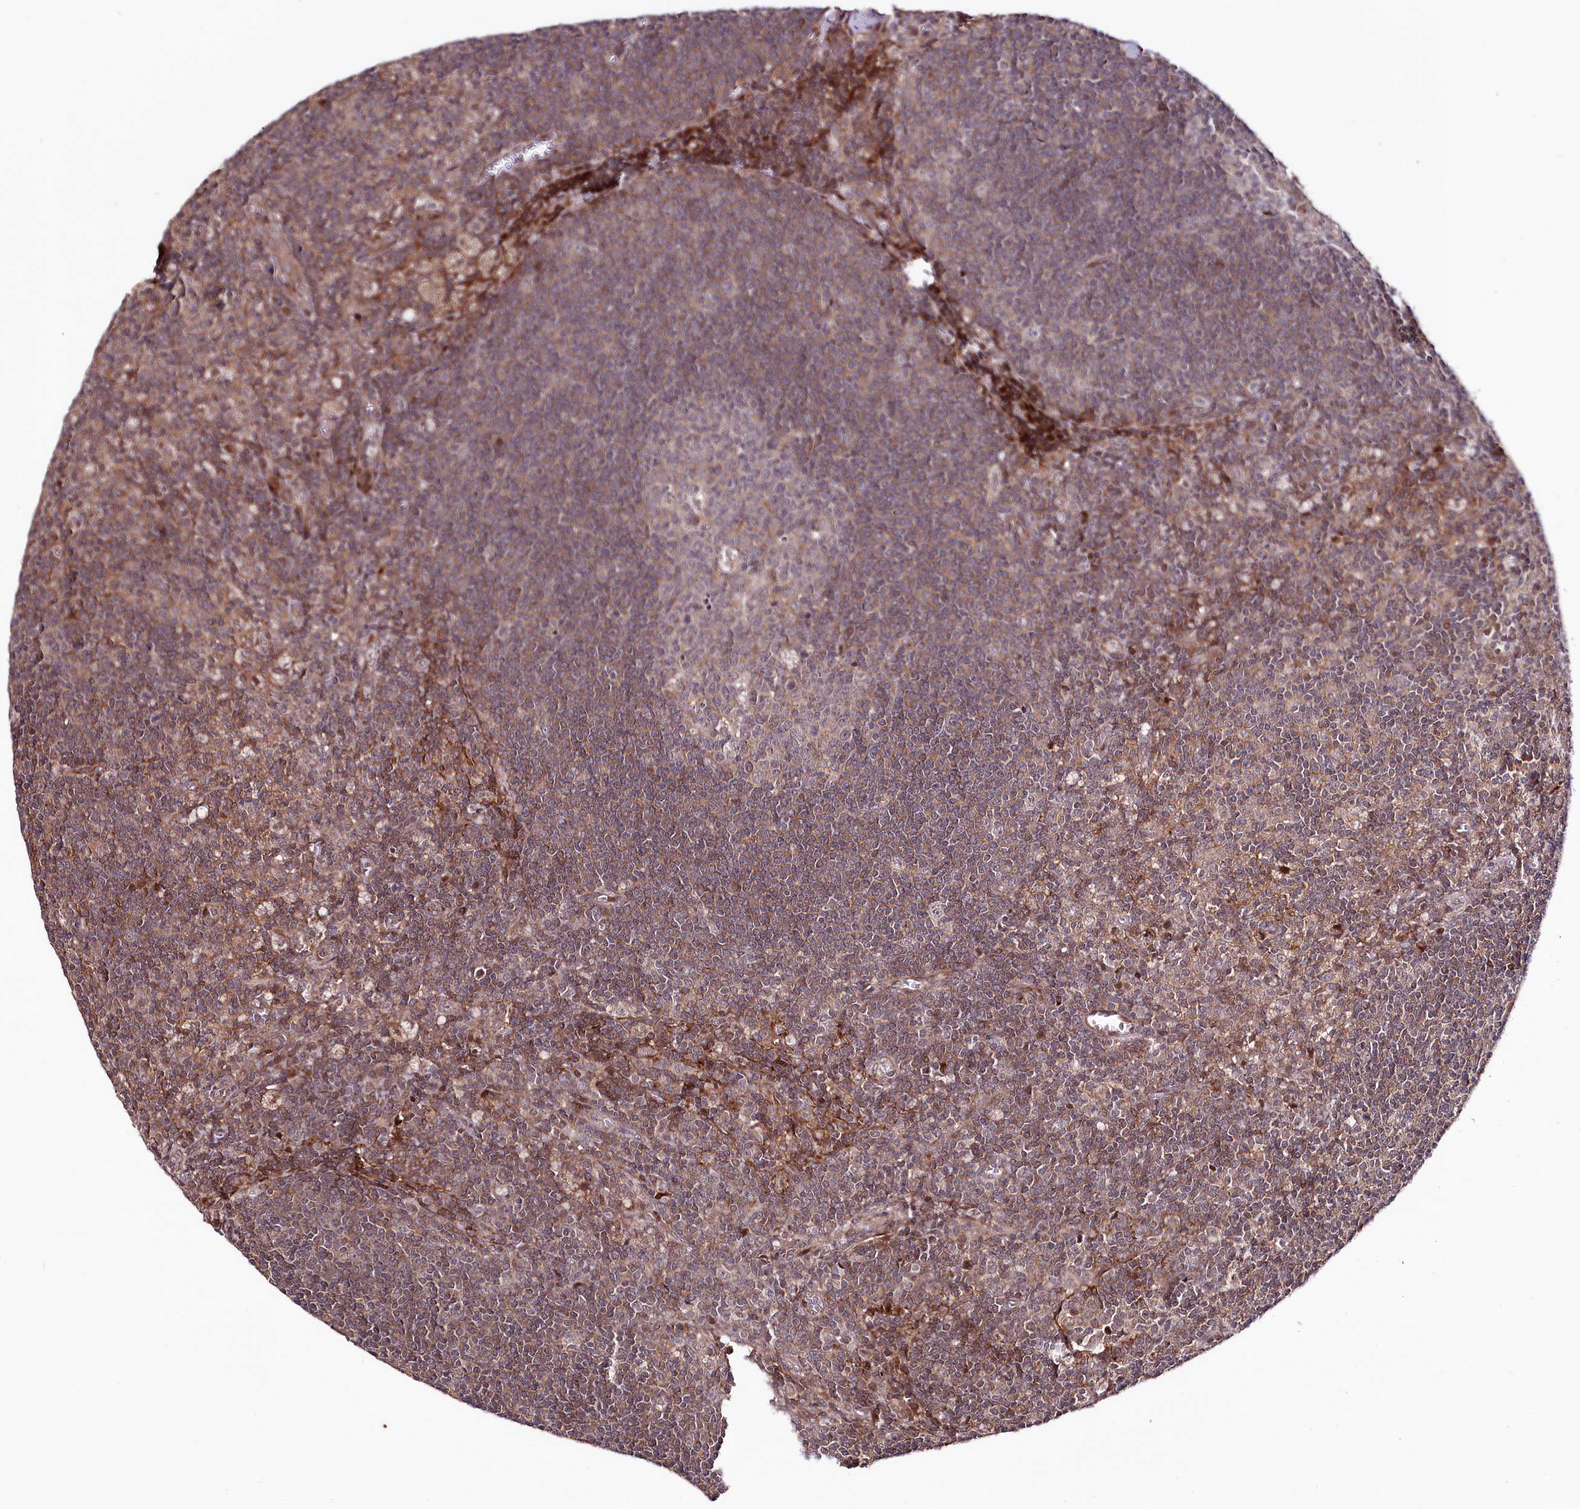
{"staining": {"intensity": "weak", "quantity": "<25%", "location": "cytoplasmic/membranous"}, "tissue": "lymph node", "cell_type": "Germinal center cells", "image_type": "normal", "snomed": [{"axis": "morphology", "description": "Normal tissue, NOS"}, {"axis": "topography", "description": "Lymph node"}], "caption": "Immunohistochemical staining of normal human lymph node displays no significant expression in germinal center cells. (DAB IHC, high magnification).", "gene": "PHLDB1", "patient": {"sex": "male", "age": 69}}